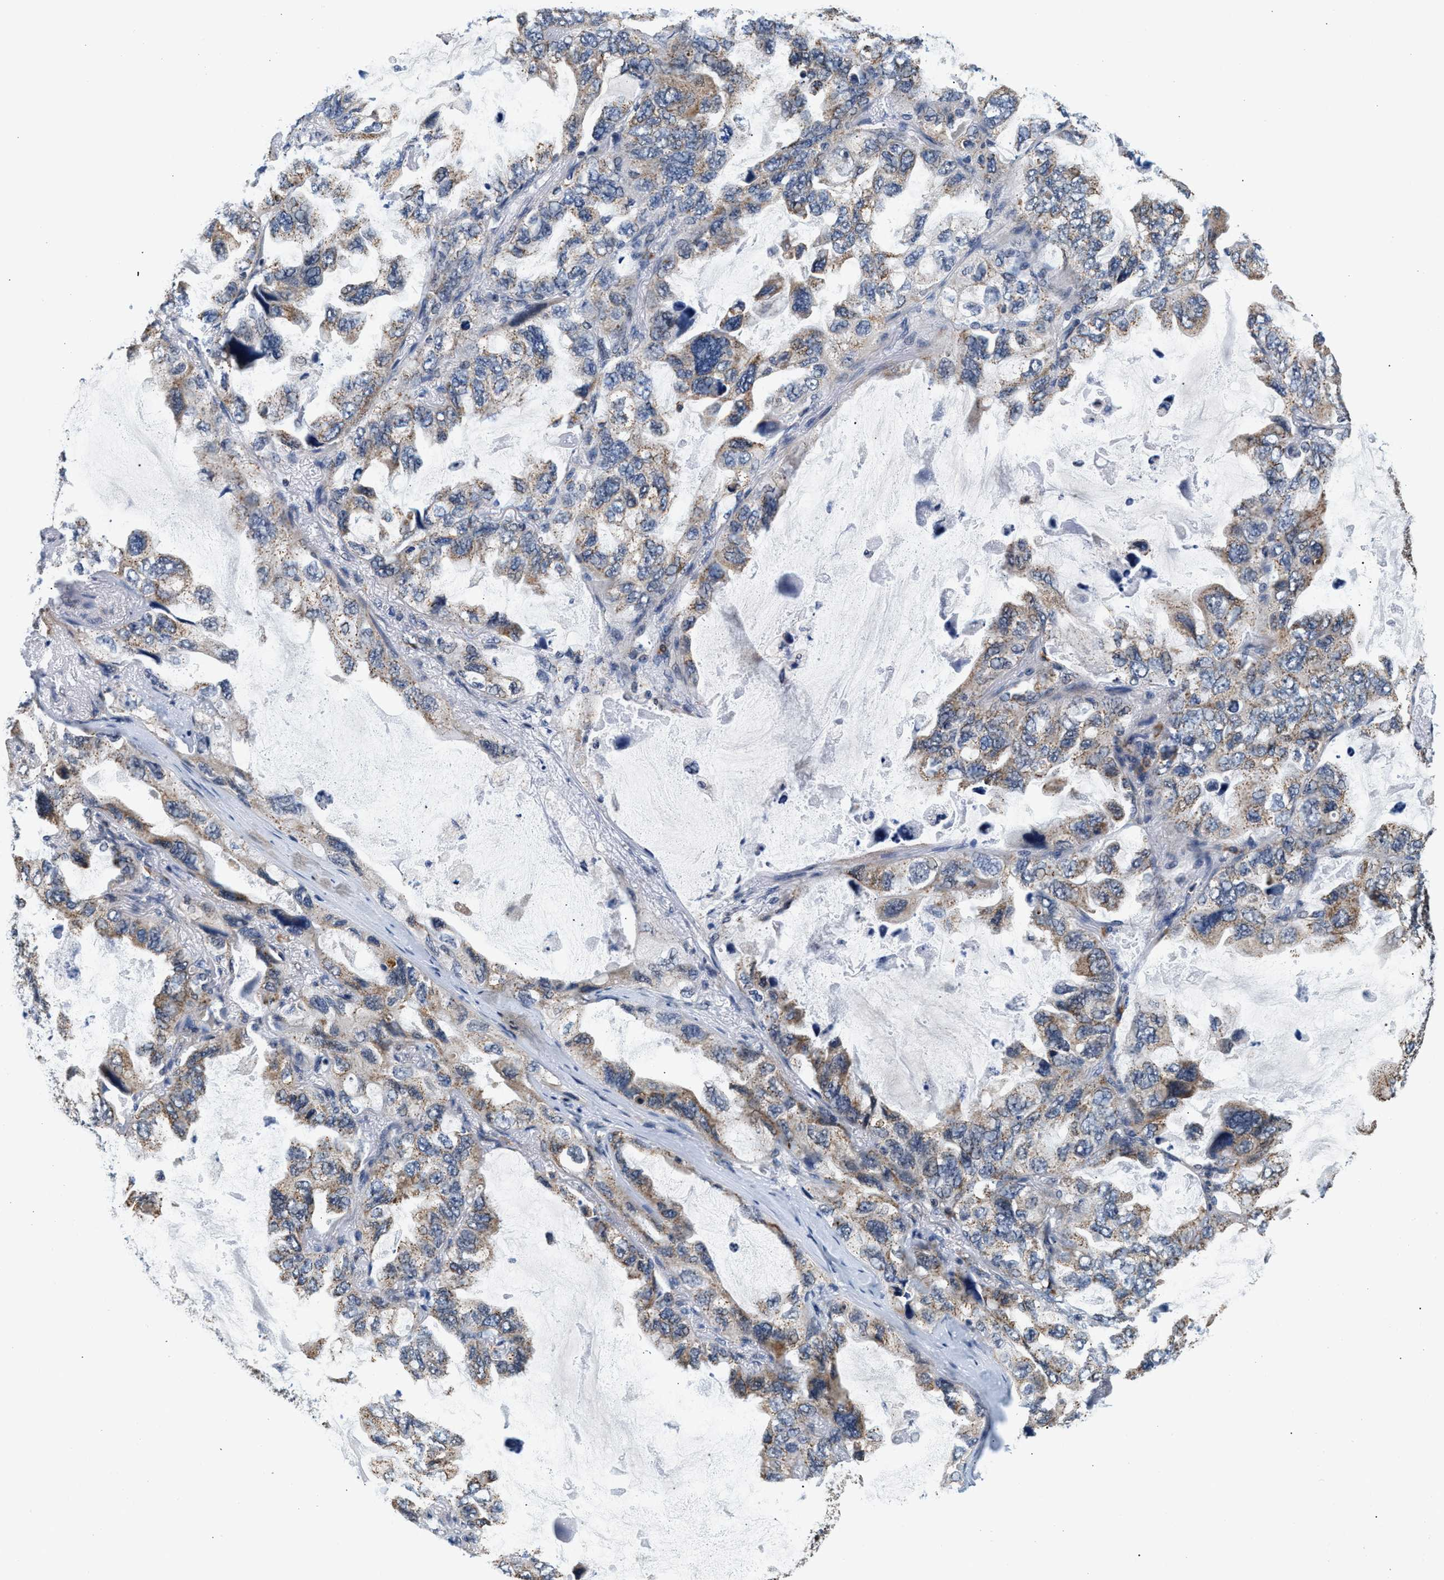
{"staining": {"intensity": "weak", "quantity": "25%-75%", "location": "cytoplasmic/membranous"}, "tissue": "lung cancer", "cell_type": "Tumor cells", "image_type": "cancer", "snomed": [{"axis": "morphology", "description": "Squamous cell carcinoma, NOS"}, {"axis": "topography", "description": "Lung"}], "caption": "Immunohistochemistry (IHC) photomicrograph of neoplastic tissue: lung squamous cell carcinoma stained using immunohistochemistry reveals low levels of weak protein expression localized specifically in the cytoplasmic/membranous of tumor cells, appearing as a cytoplasmic/membranous brown color.", "gene": "KCNMB2", "patient": {"sex": "female", "age": 73}}